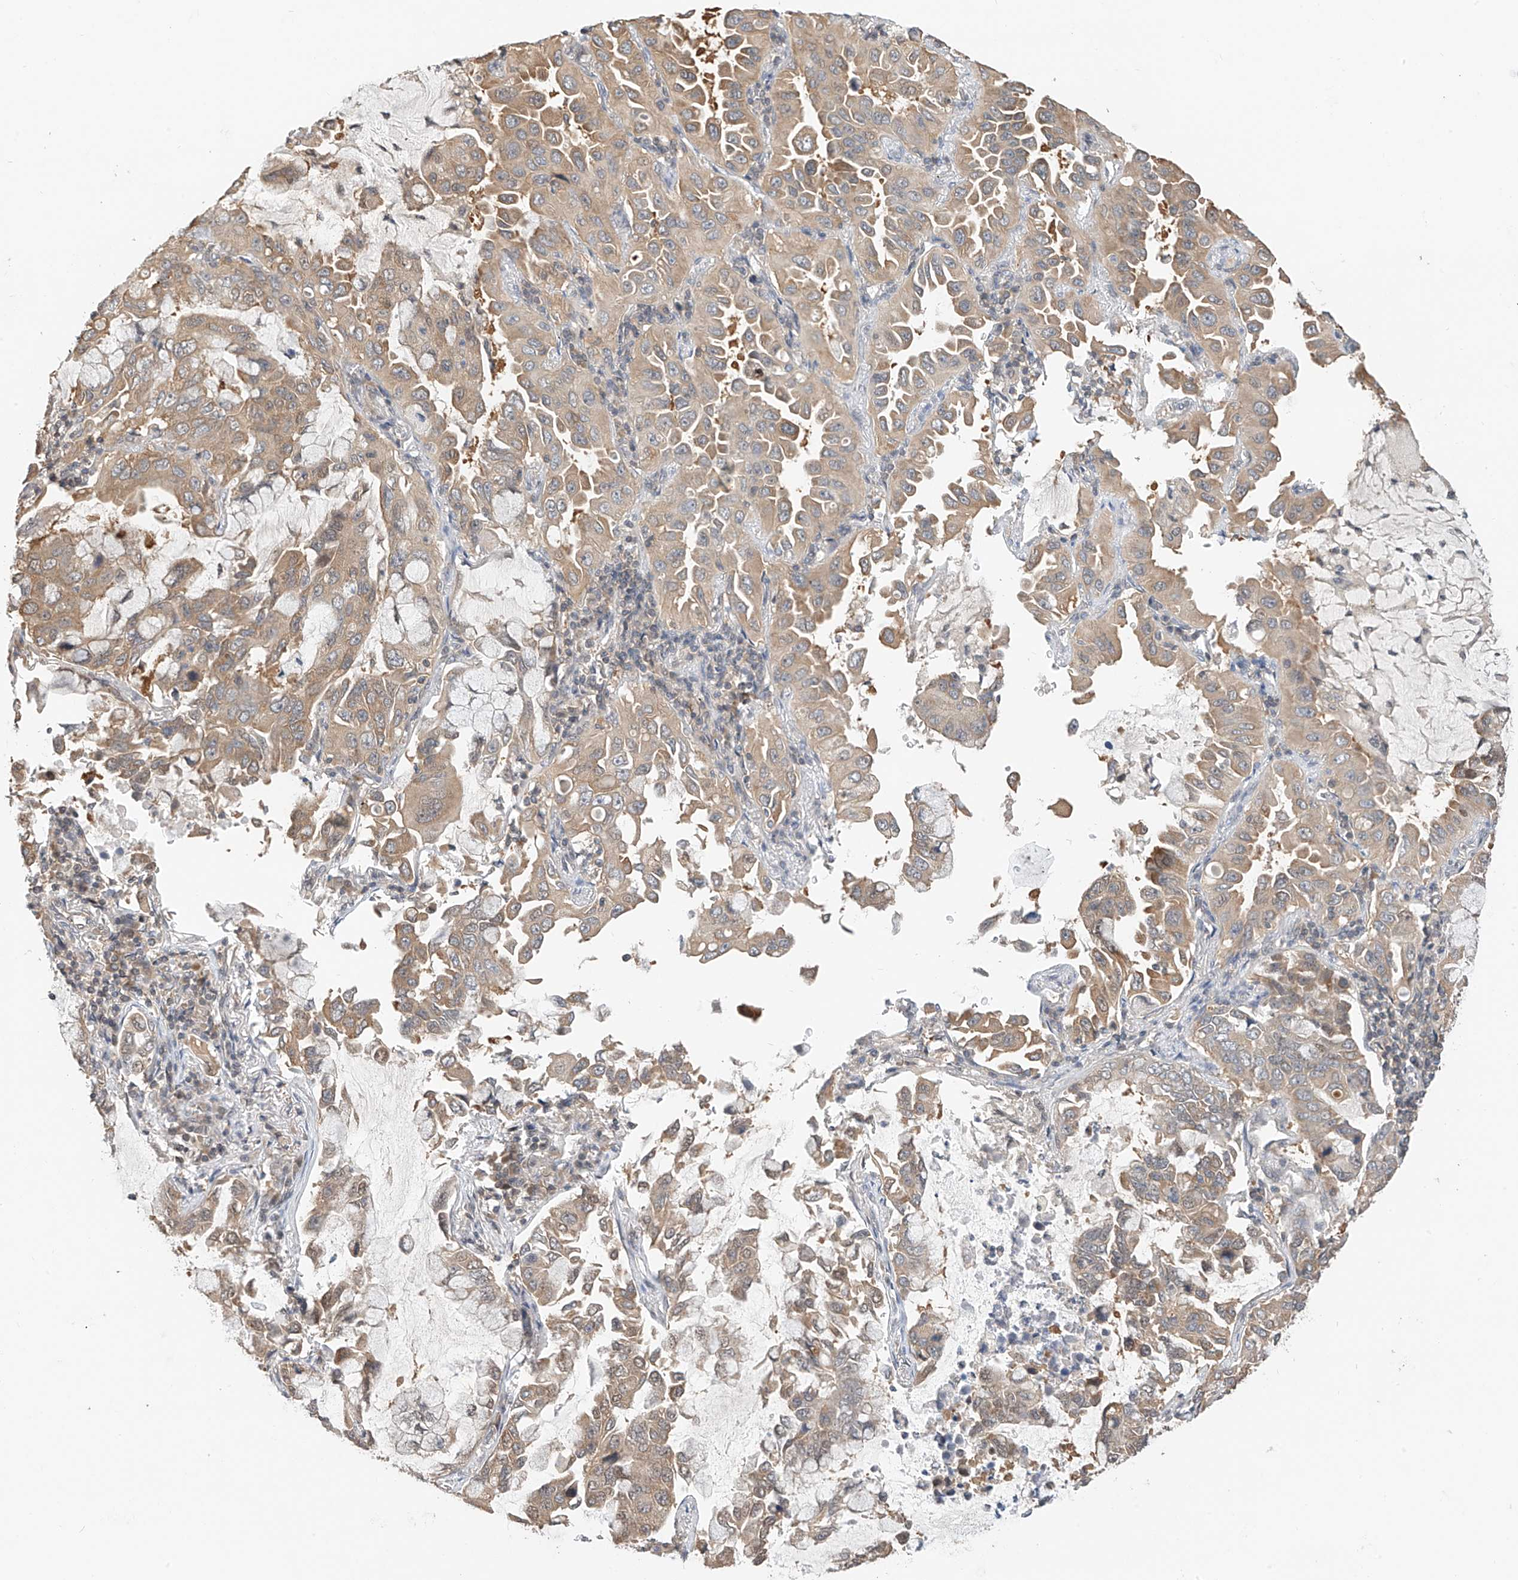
{"staining": {"intensity": "moderate", "quantity": ">75%", "location": "cytoplasmic/membranous"}, "tissue": "lung cancer", "cell_type": "Tumor cells", "image_type": "cancer", "snomed": [{"axis": "morphology", "description": "Adenocarcinoma, NOS"}, {"axis": "topography", "description": "Lung"}], "caption": "A photomicrograph of lung adenocarcinoma stained for a protein exhibits moderate cytoplasmic/membranous brown staining in tumor cells.", "gene": "PPA2", "patient": {"sex": "male", "age": 64}}